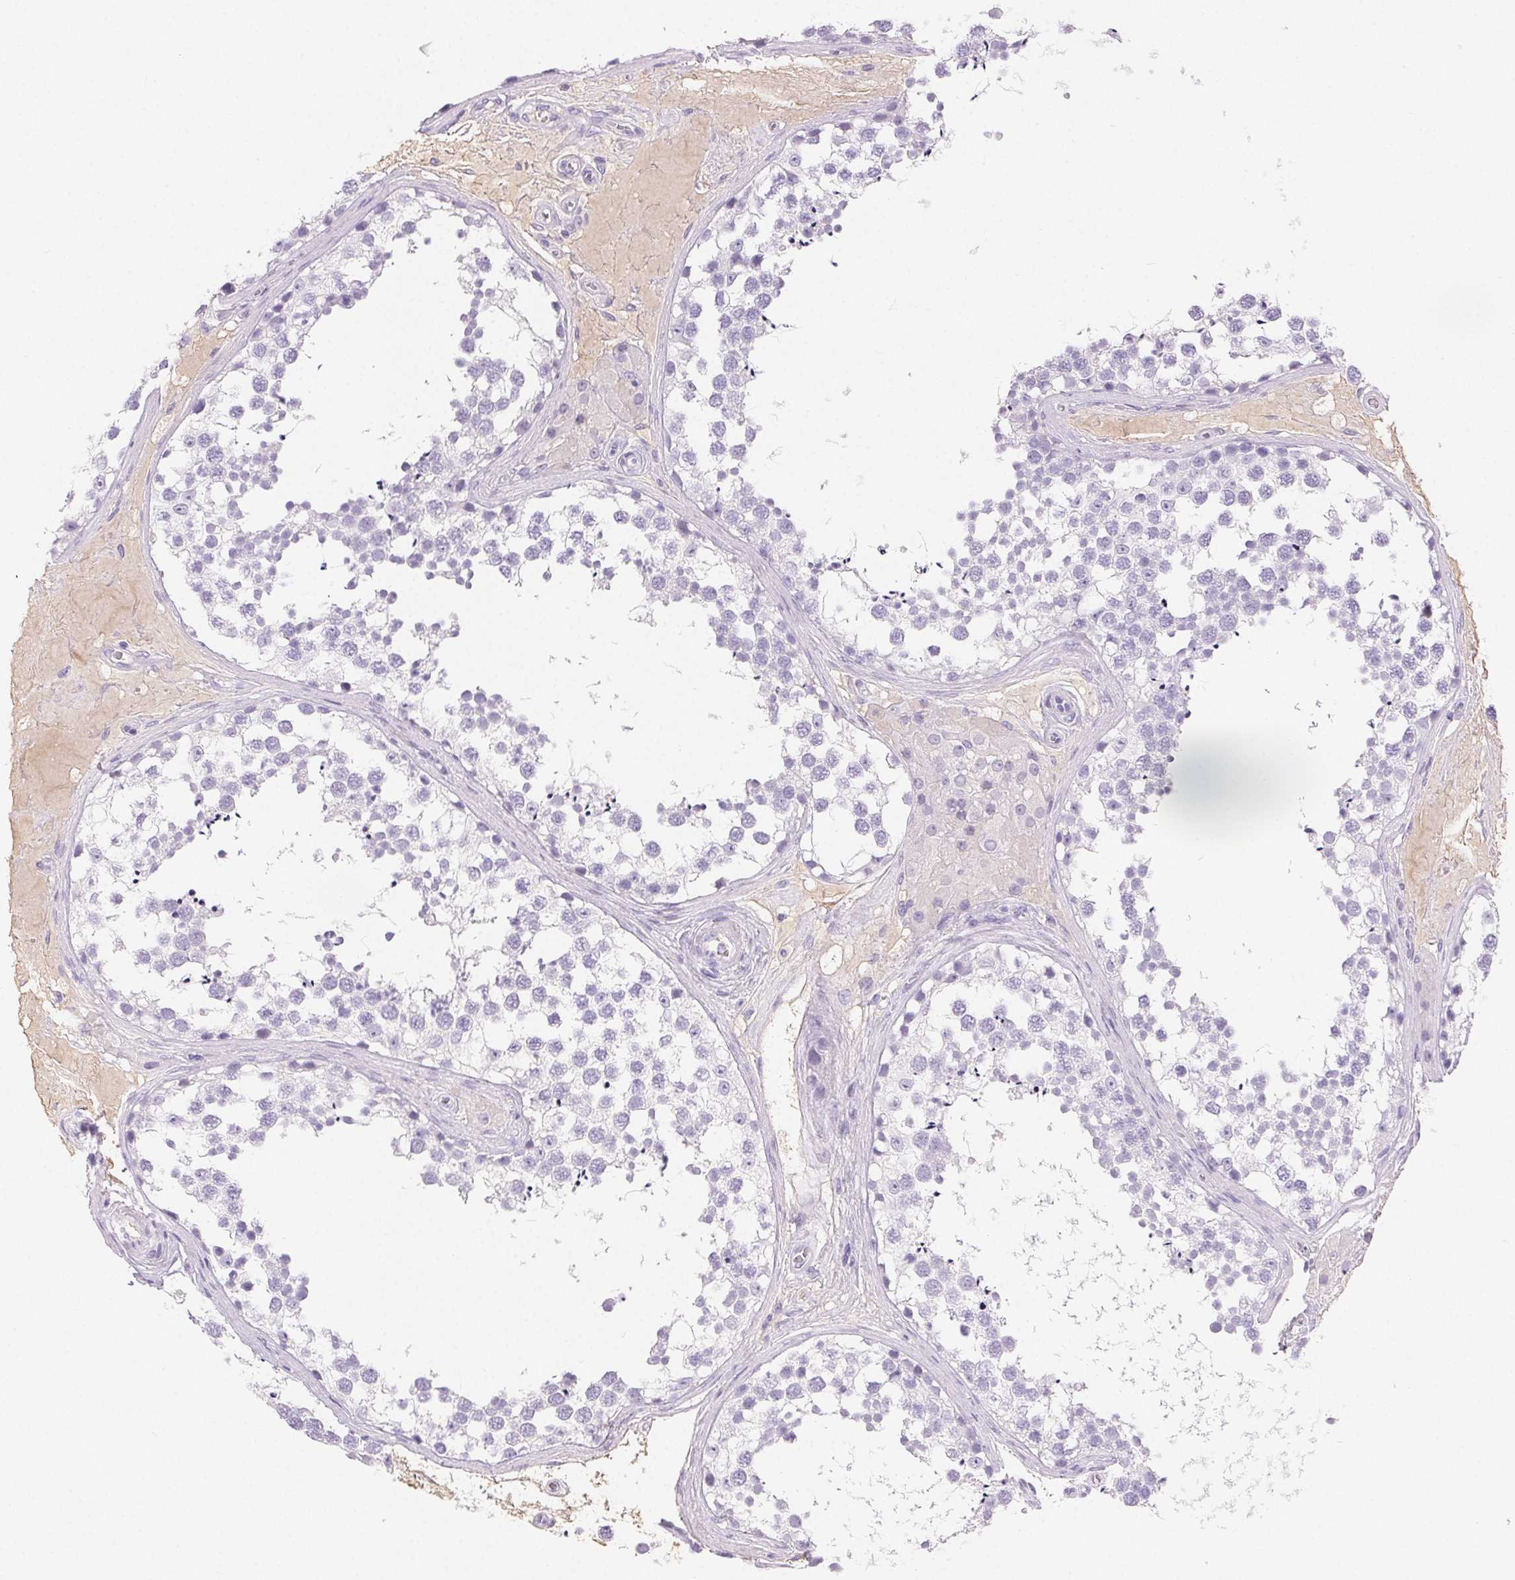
{"staining": {"intensity": "negative", "quantity": "none", "location": "none"}, "tissue": "testis", "cell_type": "Cells in seminiferous ducts", "image_type": "normal", "snomed": [{"axis": "morphology", "description": "Normal tissue, NOS"}, {"axis": "morphology", "description": "Seminoma, NOS"}, {"axis": "topography", "description": "Testis"}], "caption": "Immunohistochemistry of benign testis demonstrates no expression in cells in seminiferous ducts. Nuclei are stained in blue.", "gene": "PADI4", "patient": {"sex": "male", "age": 65}}